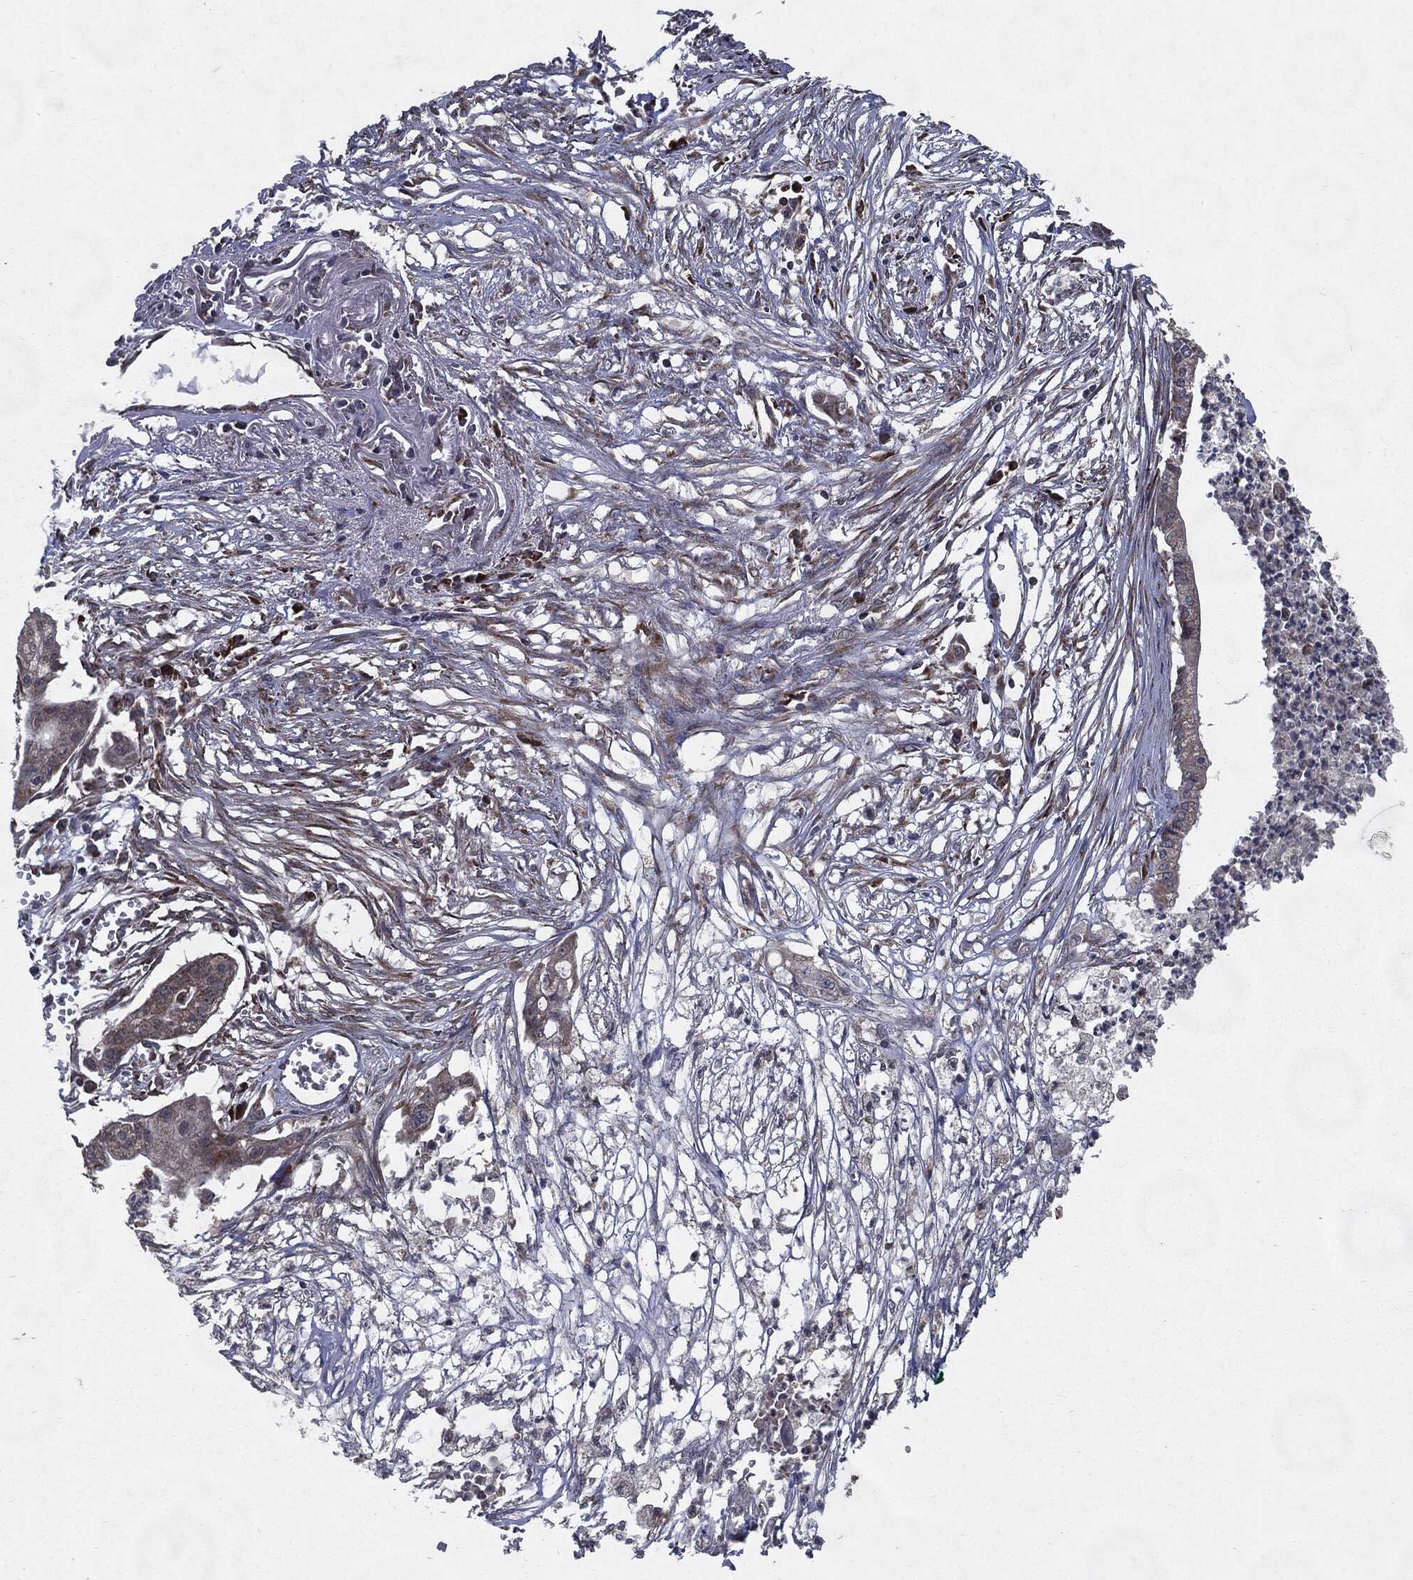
{"staining": {"intensity": "weak", "quantity": ">75%", "location": "cytoplasmic/membranous"}, "tissue": "pancreatic cancer", "cell_type": "Tumor cells", "image_type": "cancer", "snomed": [{"axis": "morphology", "description": "Normal tissue, NOS"}, {"axis": "morphology", "description": "Adenocarcinoma, NOS"}, {"axis": "topography", "description": "Pancreas"}], "caption": "High-magnification brightfield microscopy of pancreatic cancer (adenocarcinoma) stained with DAB (3,3'-diaminobenzidine) (brown) and counterstained with hematoxylin (blue). tumor cells exhibit weak cytoplasmic/membranous expression is appreciated in approximately>75% of cells.", "gene": "HDAC5", "patient": {"sex": "female", "age": 58}}